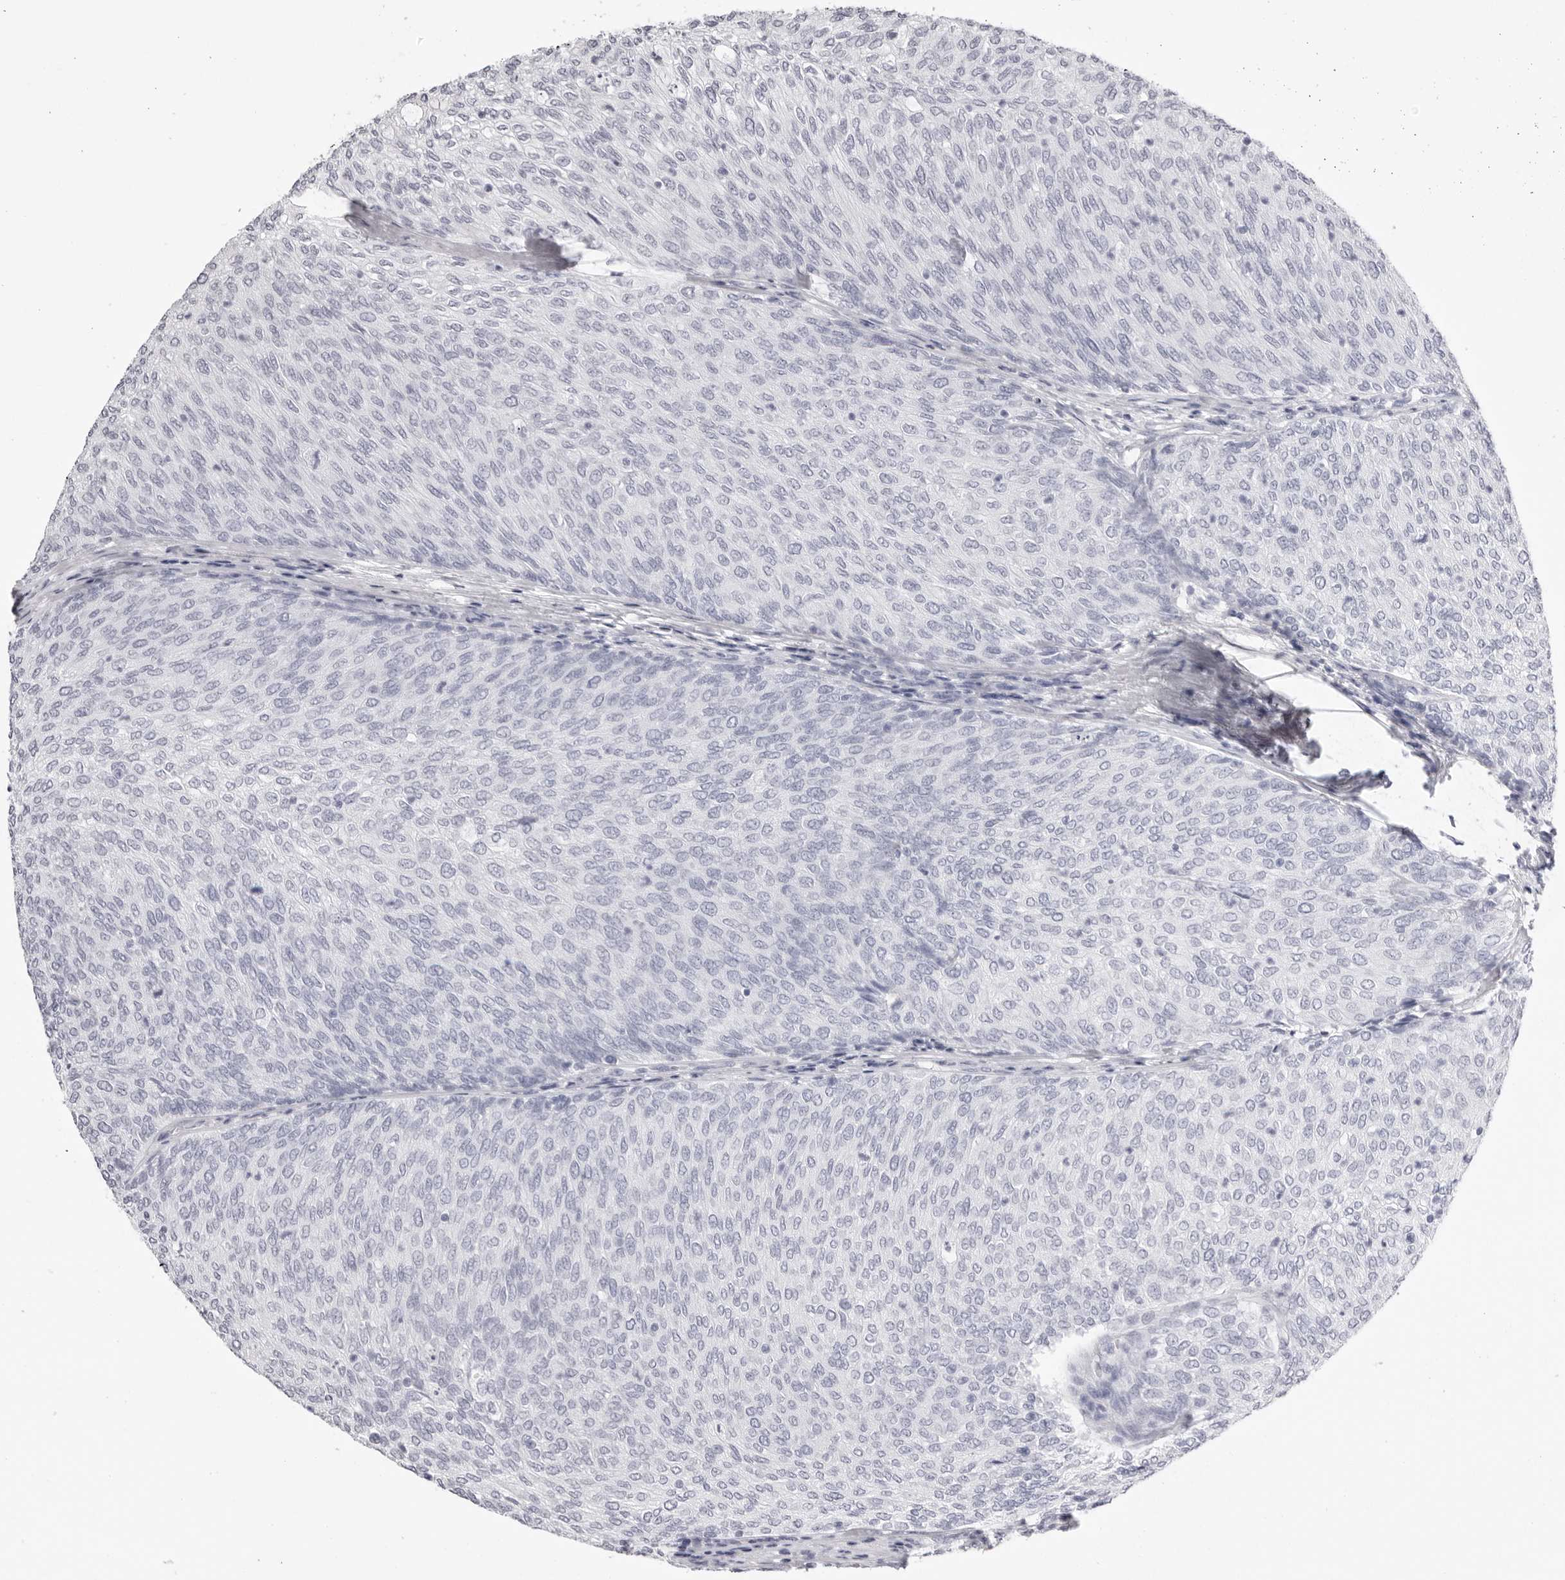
{"staining": {"intensity": "negative", "quantity": "none", "location": "none"}, "tissue": "urothelial cancer", "cell_type": "Tumor cells", "image_type": "cancer", "snomed": [{"axis": "morphology", "description": "Urothelial carcinoma, Low grade"}, {"axis": "topography", "description": "Urinary bladder"}], "caption": "The immunohistochemistry (IHC) image has no significant staining in tumor cells of urothelial cancer tissue.", "gene": "TMOD4", "patient": {"sex": "female", "age": 79}}